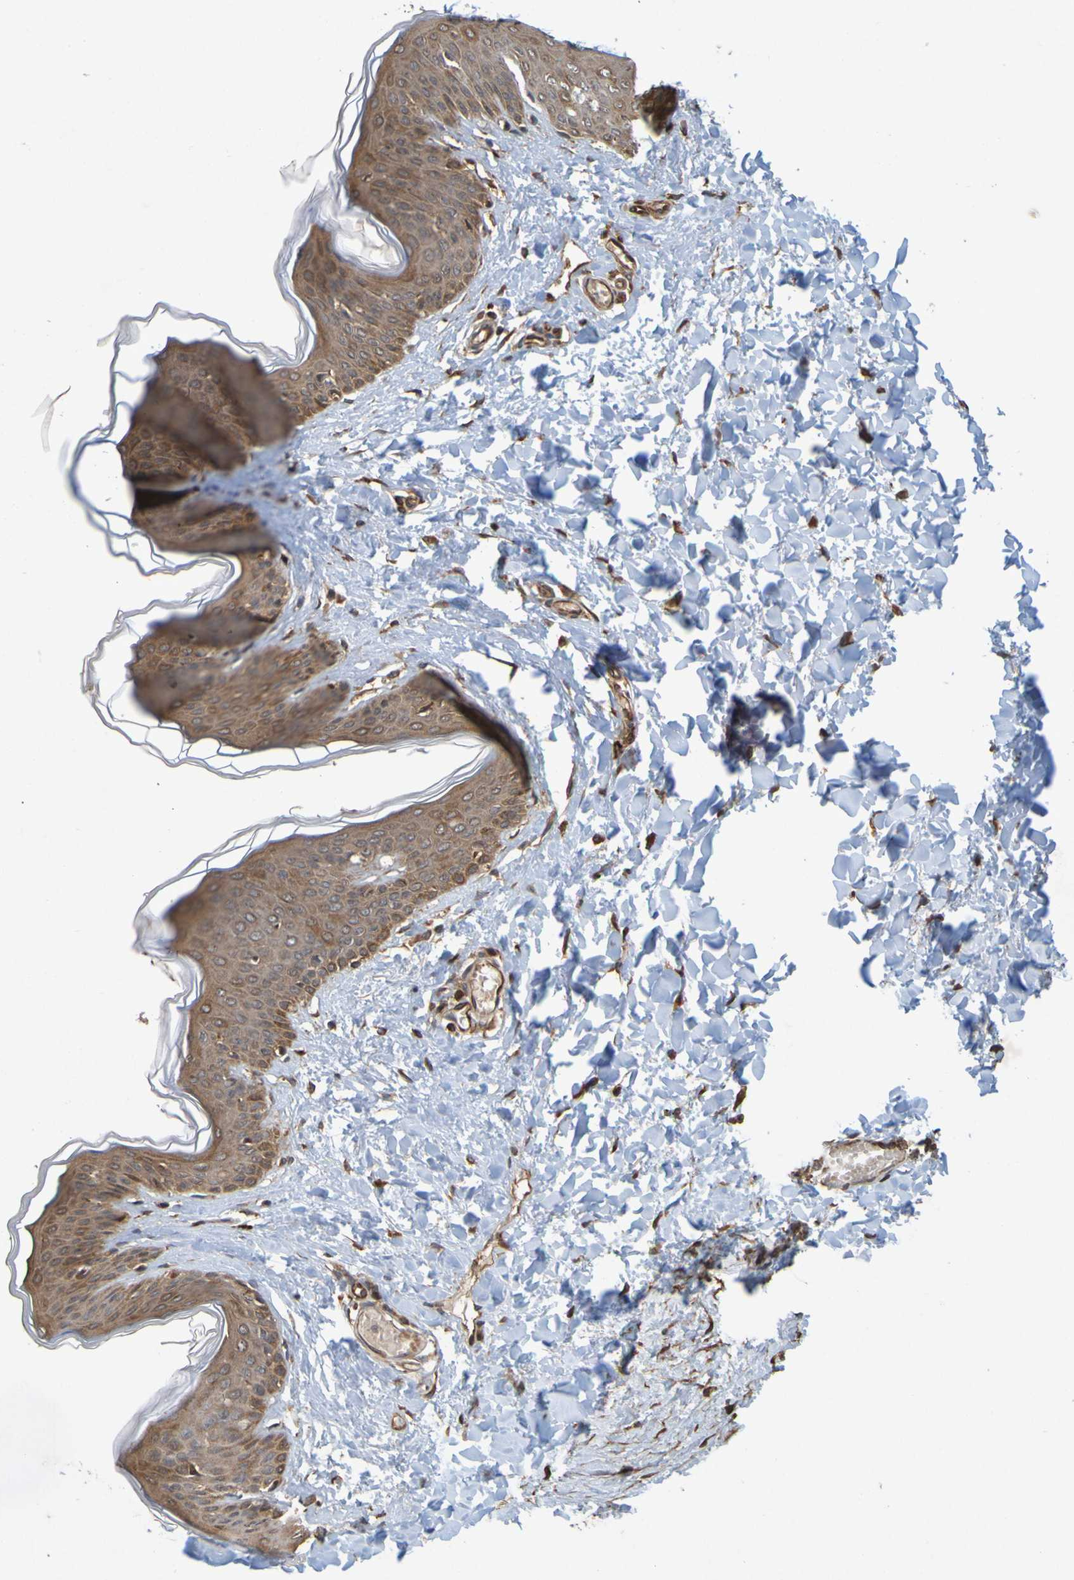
{"staining": {"intensity": "strong", "quantity": ">75%", "location": "cytoplasmic/membranous"}, "tissue": "skin", "cell_type": "Fibroblasts", "image_type": "normal", "snomed": [{"axis": "morphology", "description": "Normal tissue, NOS"}, {"axis": "topography", "description": "Skin"}], "caption": "Protein expression analysis of benign skin exhibits strong cytoplasmic/membranous expression in about >75% of fibroblasts. Using DAB (brown) and hematoxylin (blue) stains, captured at high magnification using brightfield microscopy.", "gene": "OCRL", "patient": {"sex": "female", "age": 17}}